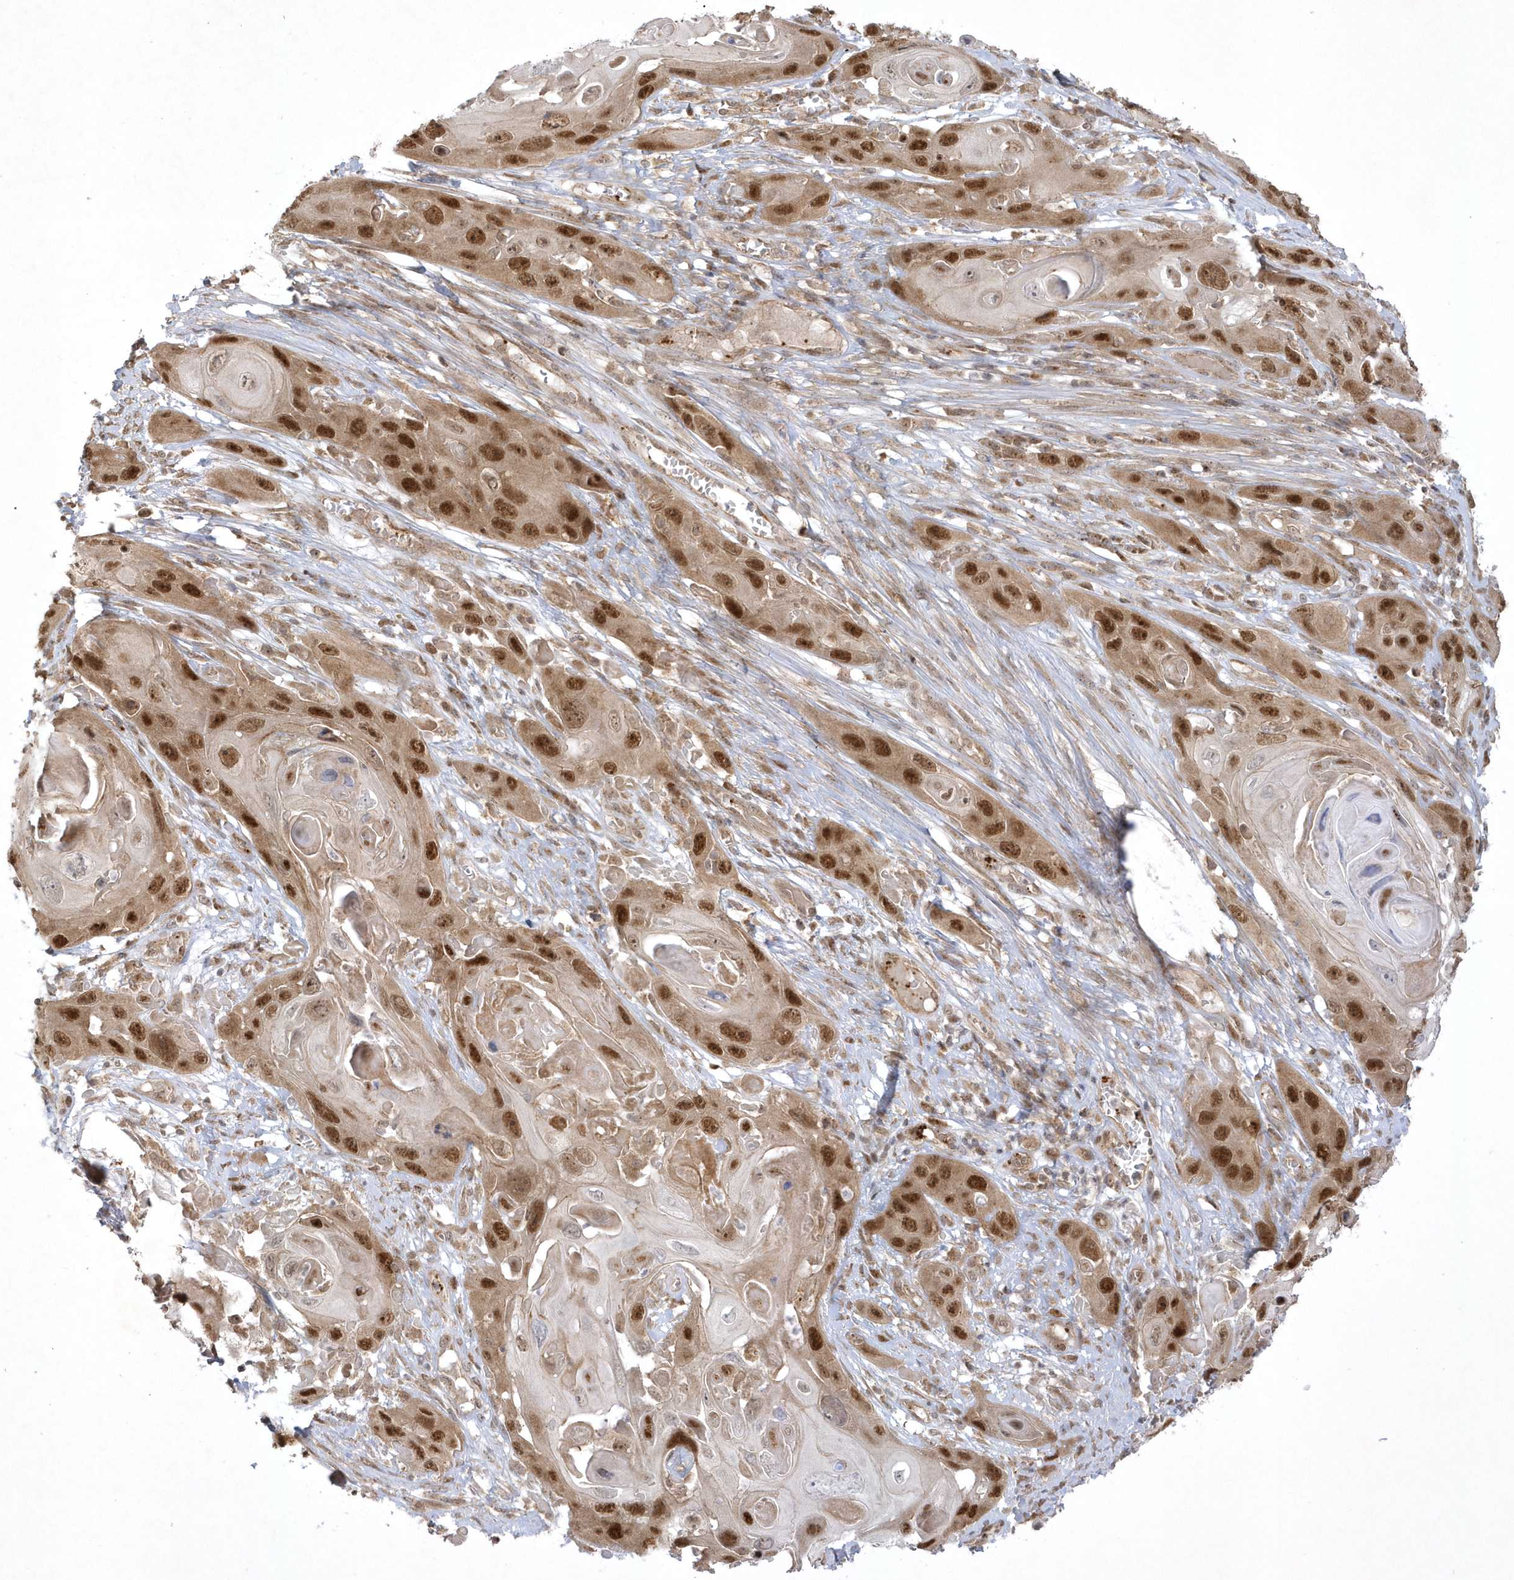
{"staining": {"intensity": "strong", "quantity": ">75%", "location": "nuclear"}, "tissue": "skin cancer", "cell_type": "Tumor cells", "image_type": "cancer", "snomed": [{"axis": "morphology", "description": "Squamous cell carcinoma, NOS"}, {"axis": "topography", "description": "Skin"}], "caption": "Skin cancer (squamous cell carcinoma) stained with a brown dye exhibits strong nuclear positive staining in approximately >75% of tumor cells.", "gene": "NAF1", "patient": {"sex": "male", "age": 55}}